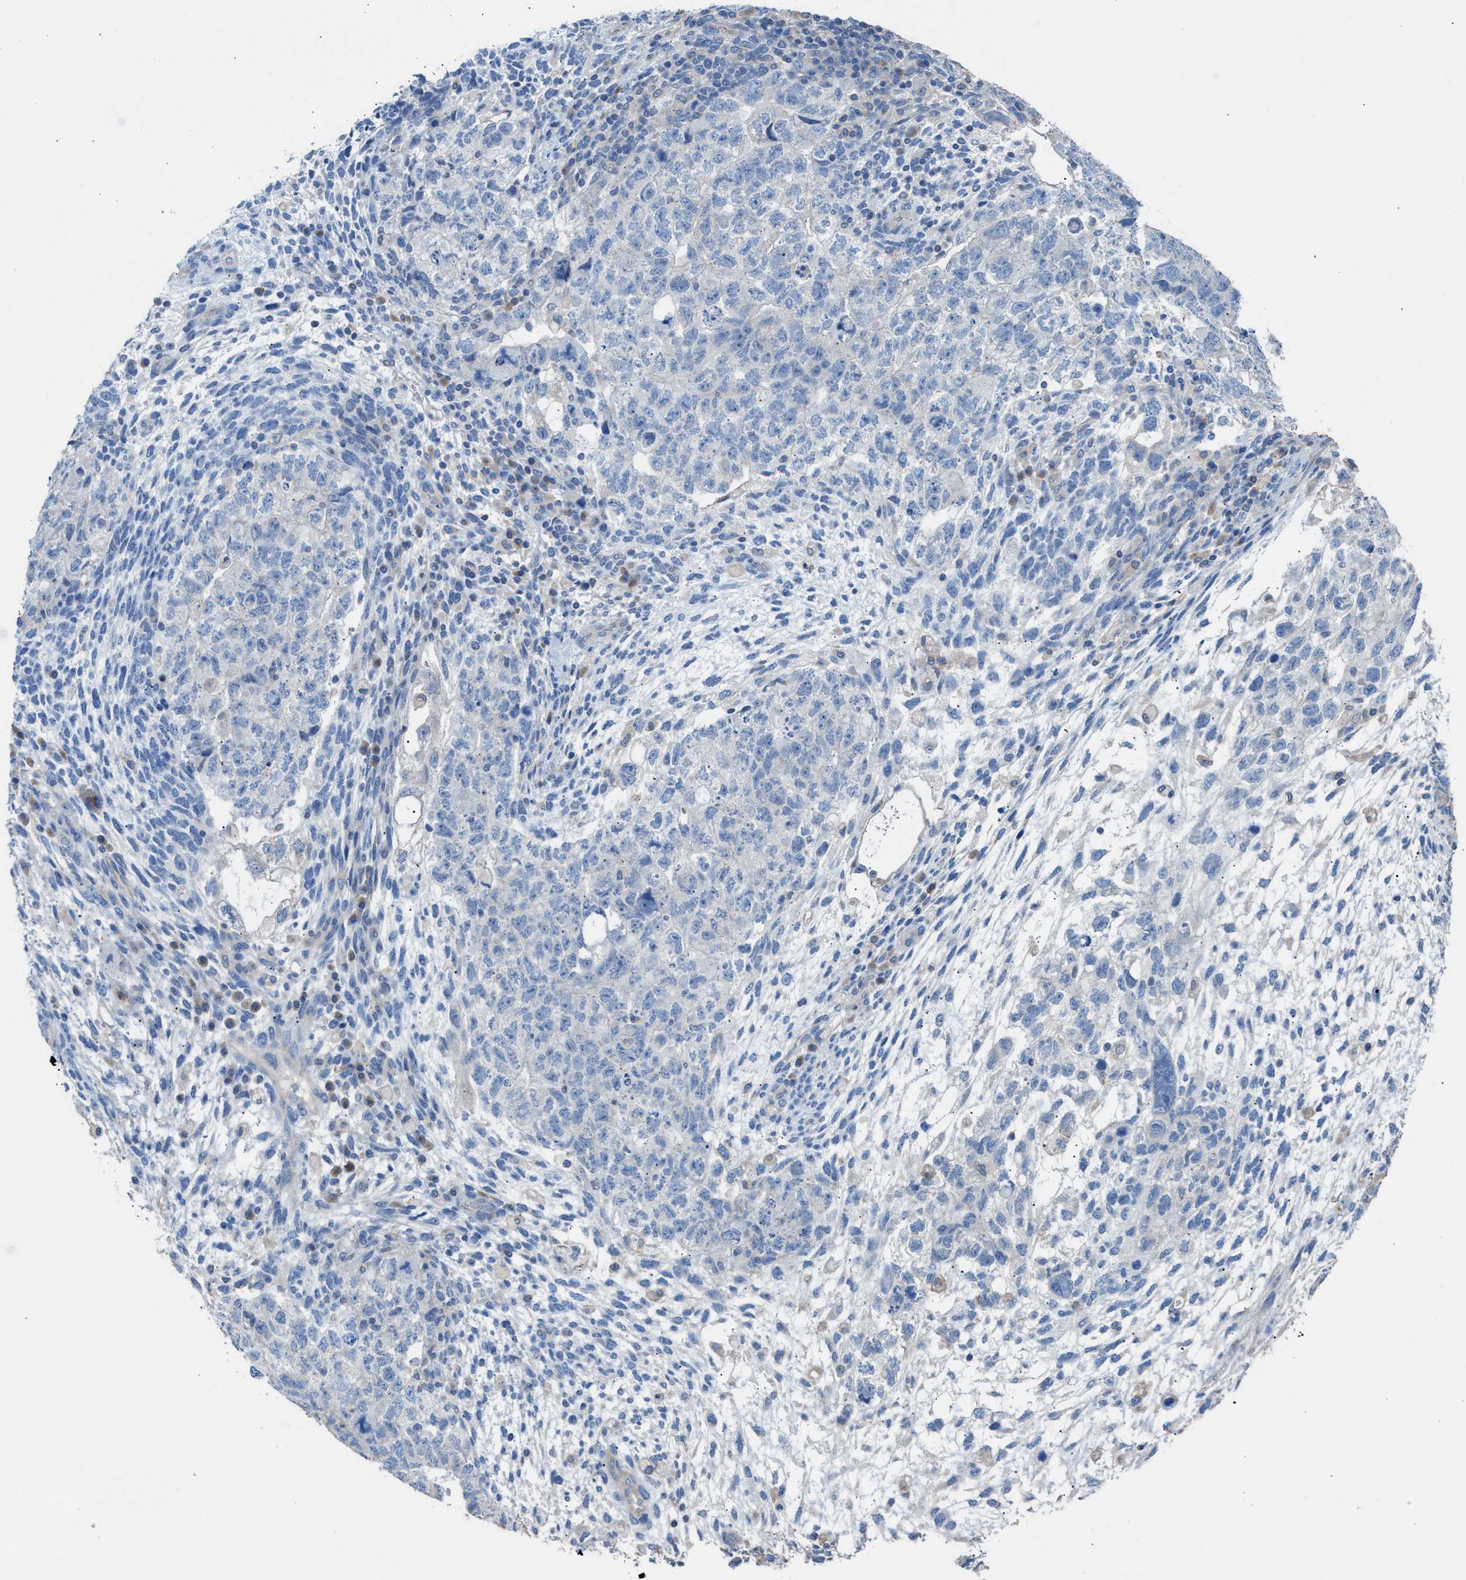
{"staining": {"intensity": "negative", "quantity": "none", "location": "none"}, "tissue": "testis cancer", "cell_type": "Tumor cells", "image_type": "cancer", "snomed": [{"axis": "morphology", "description": "Carcinoma, Embryonal, NOS"}, {"axis": "topography", "description": "Testis"}], "caption": "Testis embryonal carcinoma was stained to show a protein in brown. There is no significant positivity in tumor cells. Brightfield microscopy of immunohistochemistry (IHC) stained with DAB (3,3'-diaminobenzidine) (brown) and hematoxylin (blue), captured at high magnification.", "gene": "NQO2", "patient": {"sex": "male", "age": 36}}